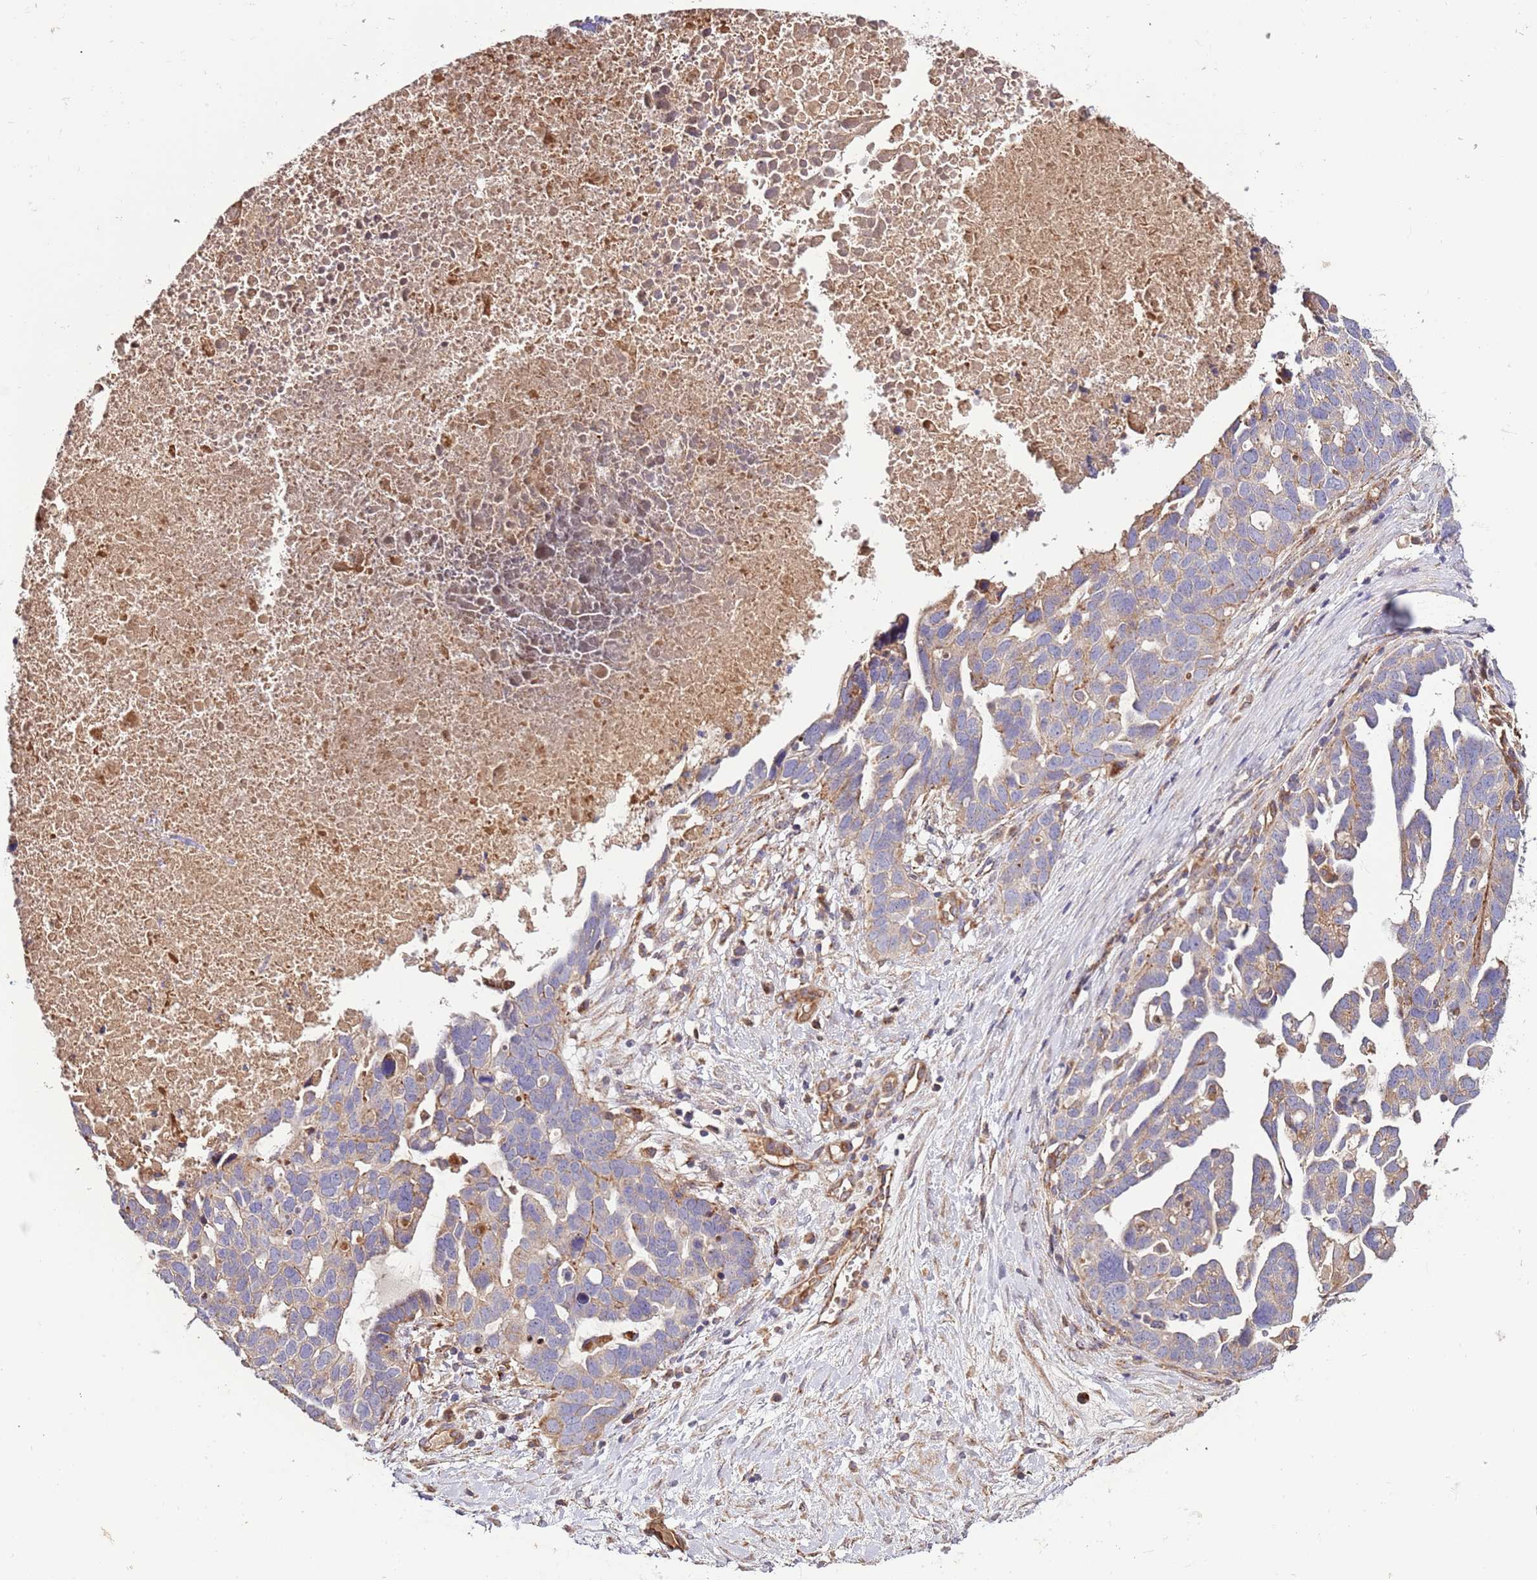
{"staining": {"intensity": "moderate", "quantity": "25%-75%", "location": "cytoplasmic/membranous"}, "tissue": "ovarian cancer", "cell_type": "Tumor cells", "image_type": "cancer", "snomed": [{"axis": "morphology", "description": "Cystadenocarcinoma, serous, NOS"}, {"axis": "topography", "description": "Ovary"}], "caption": "Tumor cells display medium levels of moderate cytoplasmic/membranous expression in about 25%-75% of cells in human ovarian cancer (serous cystadenocarcinoma).", "gene": "DOCK6", "patient": {"sex": "female", "age": 54}}